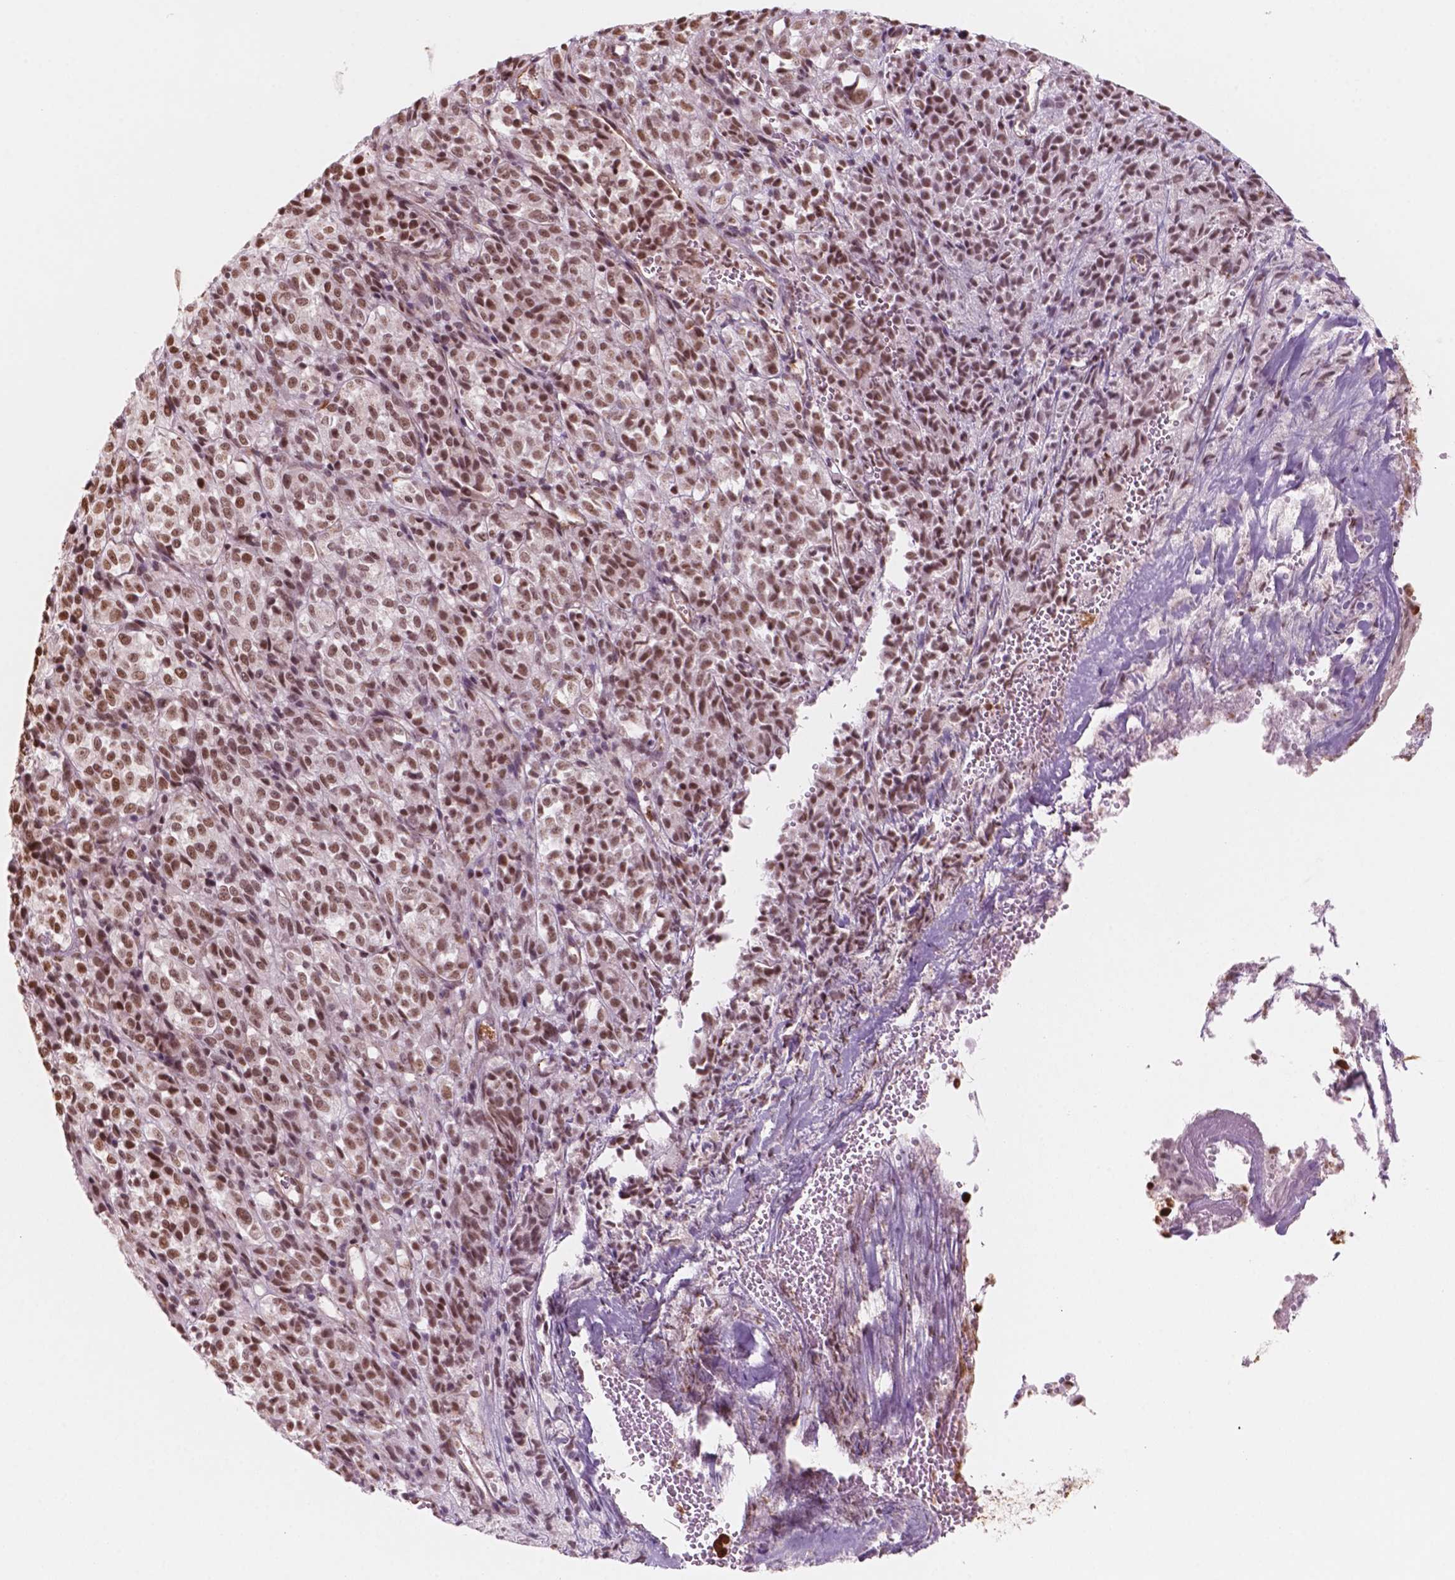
{"staining": {"intensity": "strong", "quantity": ">75%", "location": "nuclear"}, "tissue": "melanoma", "cell_type": "Tumor cells", "image_type": "cancer", "snomed": [{"axis": "morphology", "description": "Malignant melanoma, Metastatic site"}, {"axis": "topography", "description": "Brain"}], "caption": "Immunohistochemical staining of human malignant melanoma (metastatic site) reveals high levels of strong nuclear protein positivity in approximately >75% of tumor cells.", "gene": "GTF3C5", "patient": {"sex": "female", "age": 56}}